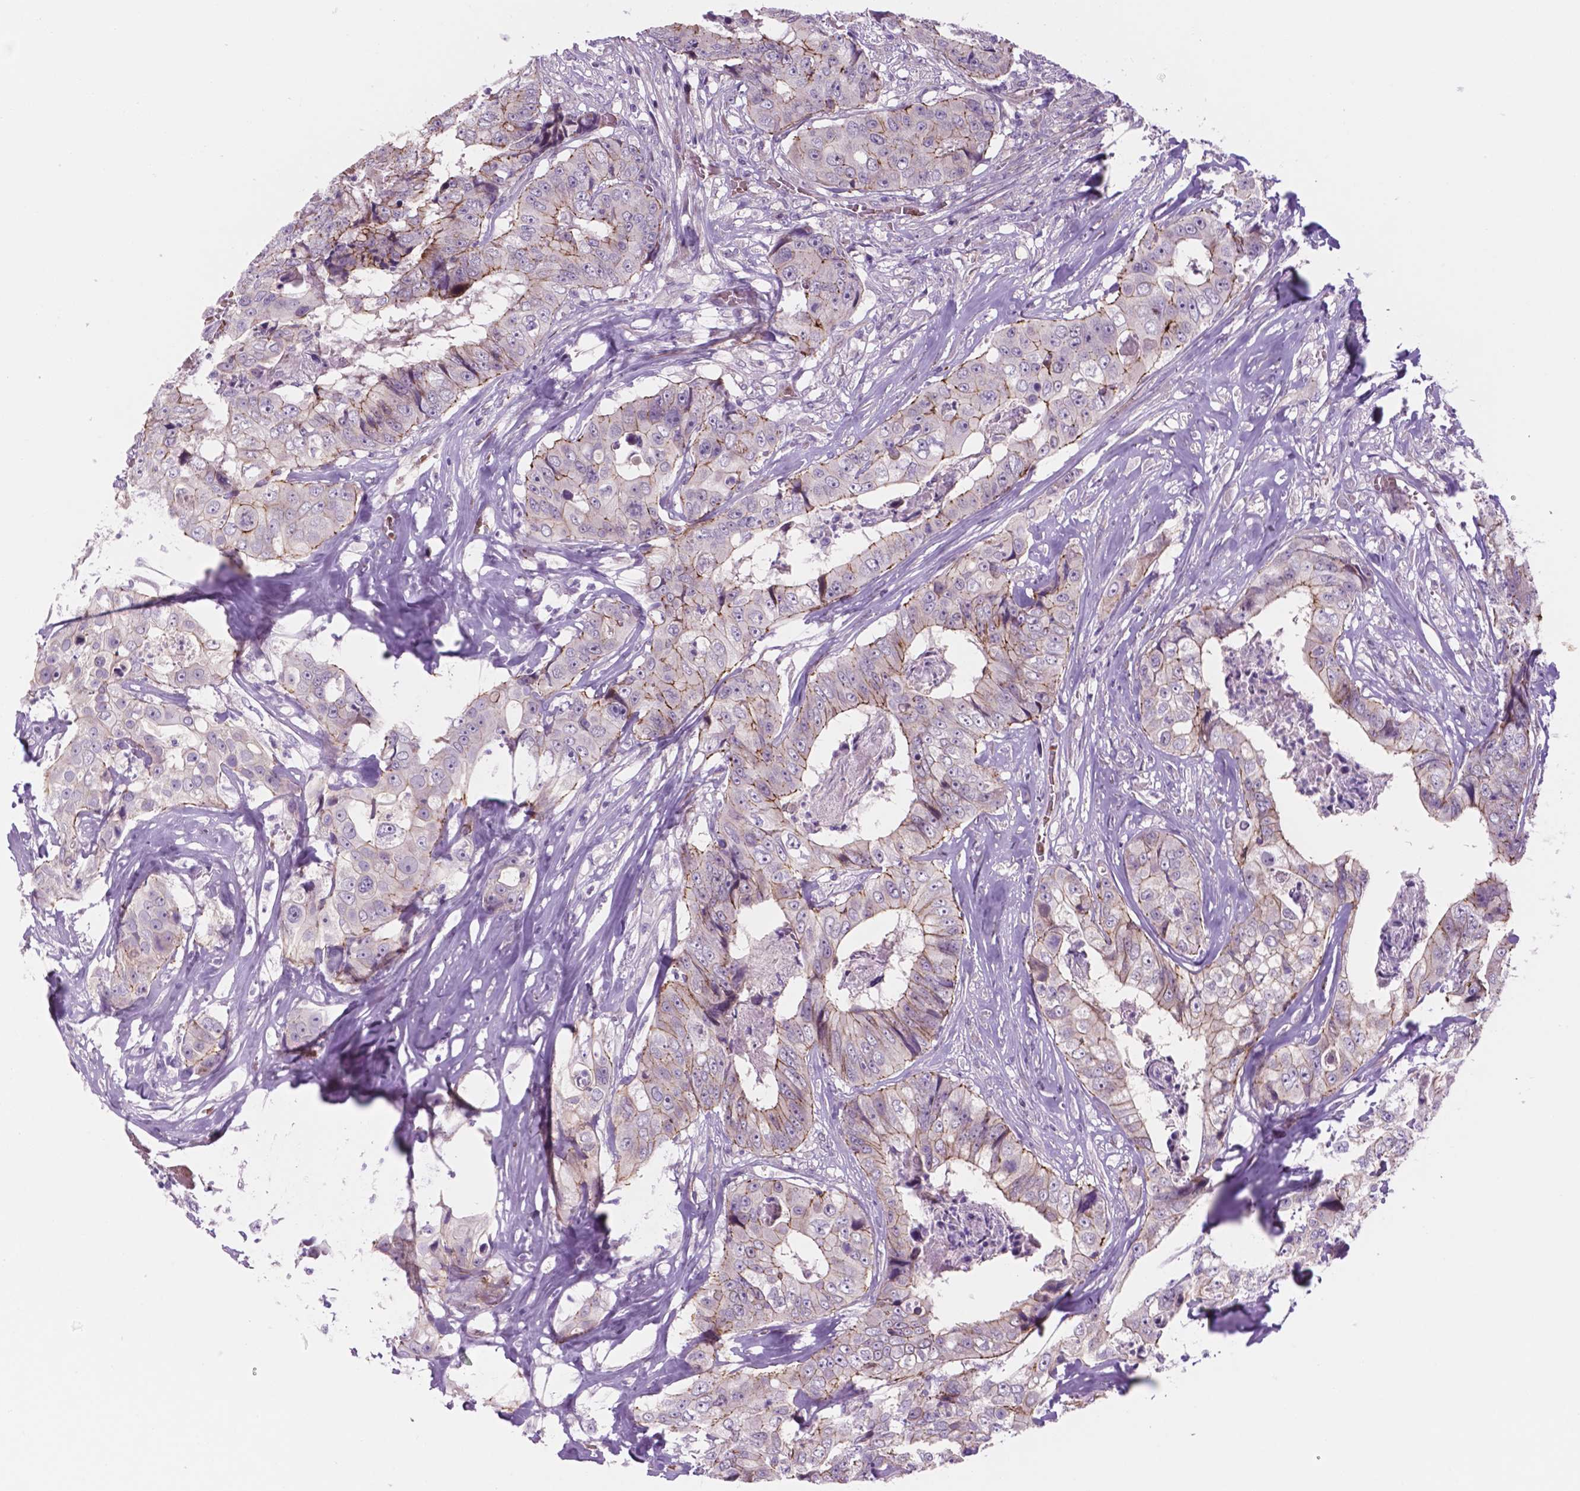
{"staining": {"intensity": "moderate", "quantity": "<25%", "location": "cytoplasmic/membranous"}, "tissue": "colorectal cancer", "cell_type": "Tumor cells", "image_type": "cancer", "snomed": [{"axis": "morphology", "description": "Adenocarcinoma, NOS"}, {"axis": "topography", "description": "Rectum"}], "caption": "Moderate cytoplasmic/membranous staining for a protein is appreciated in approximately <25% of tumor cells of colorectal adenocarcinoma using immunohistochemistry.", "gene": "RND3", "patient": {"sex": "female", "age": 62}}